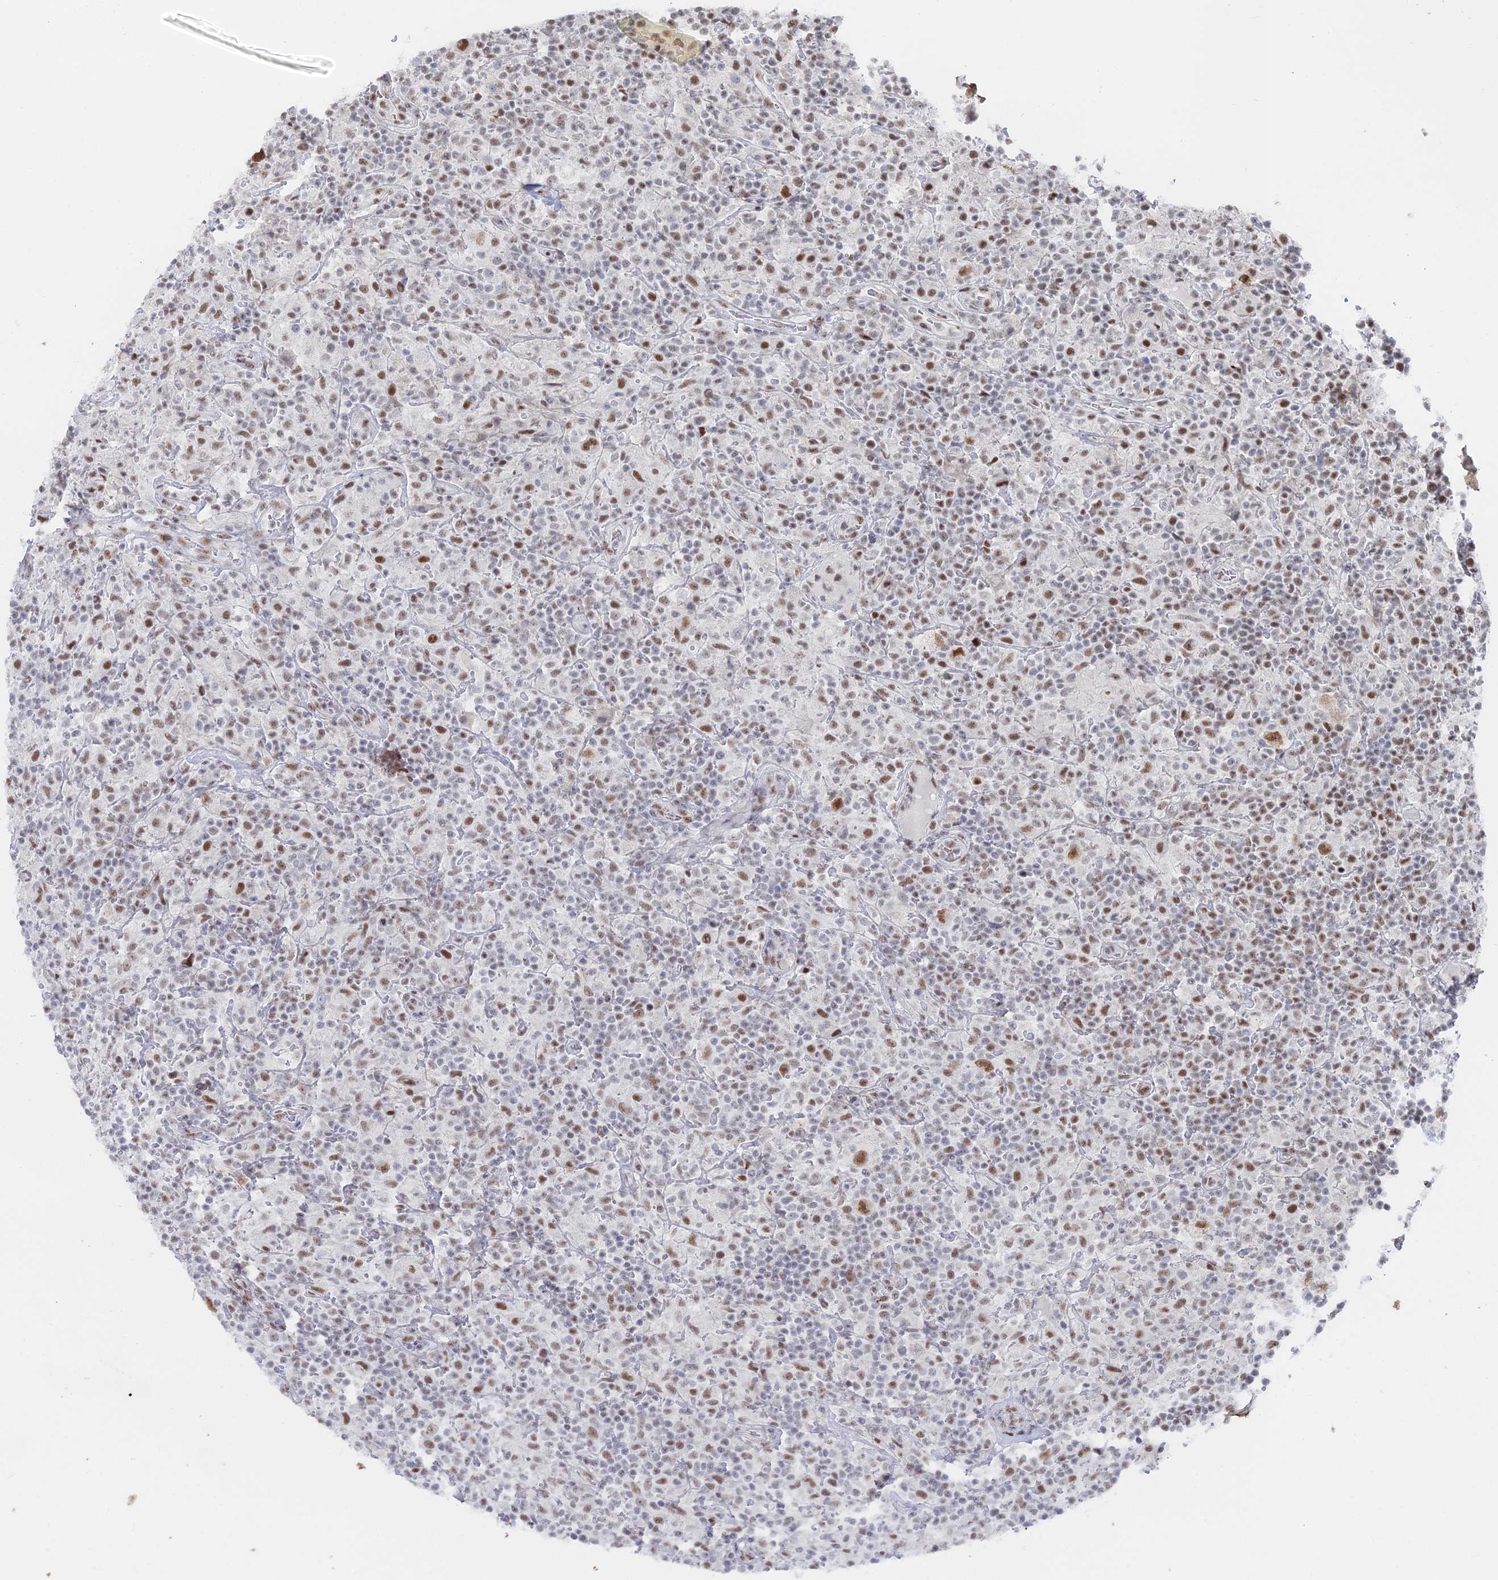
{"staining": {"intensity": "moderate", "quantity": ">75%", "location": "nuclear"}, "tissue": "lymphoma", "cell_type": "Tumor cells", "image_type": "cancer", "snomed": [{"axis": "morphology", "description": "Hodgkin's disease, NOS"}, {"axis": "topography", "description": "Lymph node"}], "caption": "Hodgkin's disease stained with DAB (3,3'-diaminobenzidine) immunohistochemistry (IHC) reveals medium levels of moderate nuclear expression in approximately >75% of tumor cells.", "gene": "GSC2", "patient": {"sex": "male", "age": 70}}